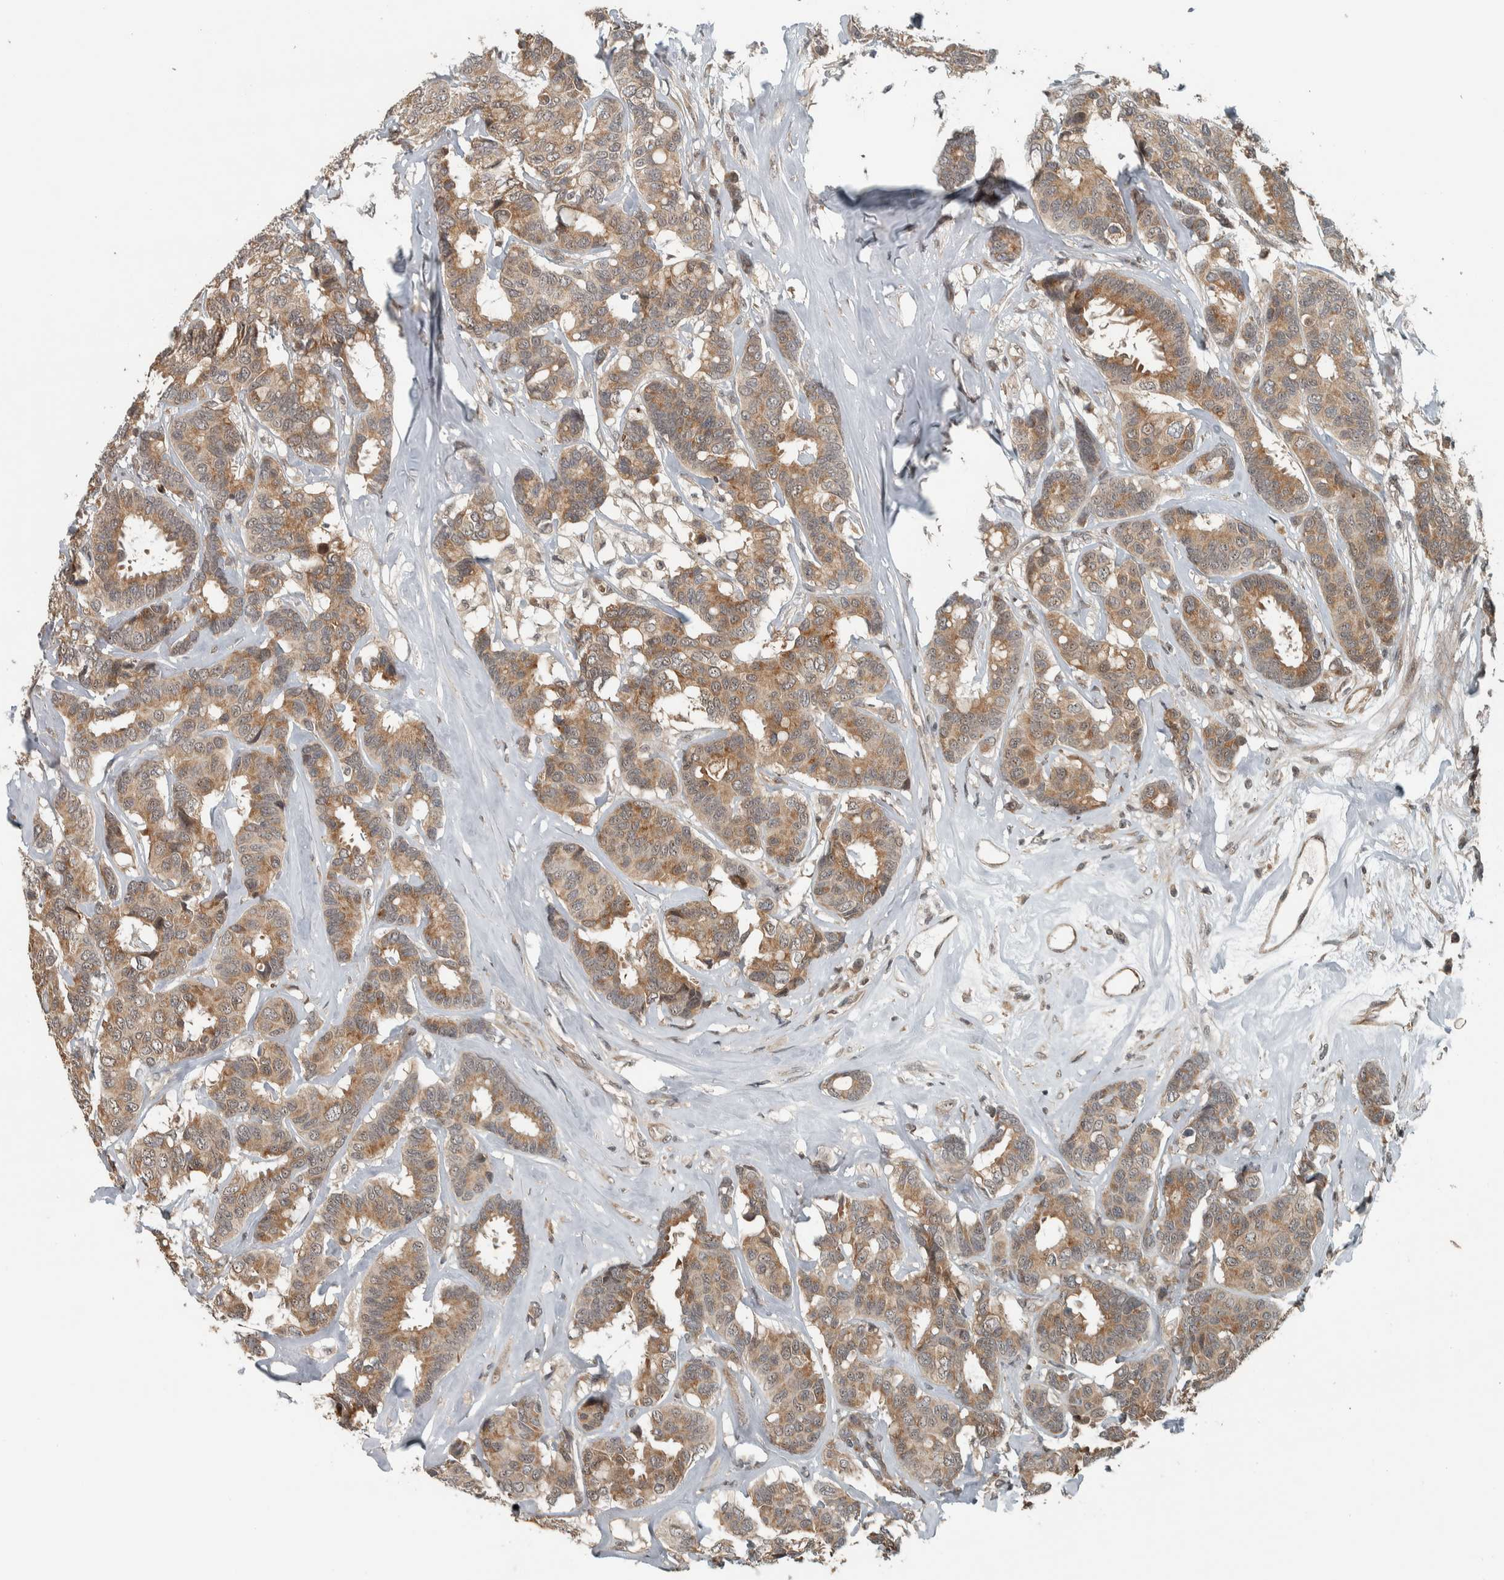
{"staining": {"intensity": "moderate", "quantity": ">75%", "location": "cytoplasmic/membranous"}, "tissue": "breast cancer", "cell_type": "Tumor cells", "image_type": "cancer", "snomed": [{"axis": "morphology", "description": "Duct carcinoma"}, {"axis": "topography", "description": "Breast"}], "caption": "DAB (3,3'-diaminobenzidine) immunohistochemical staining of human breast intraductal carcinoma demonstrates moderate cytoplasmic/membranous protein staining in about >75% of tumor cells. The staining was performed using DAB (3,3'-diaminobenzidine) to visualize the protein expression in brown, while the nuclei were stained in blue with hematoxylin (Magnification: 20x).", "gene": "NAPG", "patient": {"sex": "female", "age": 87}}